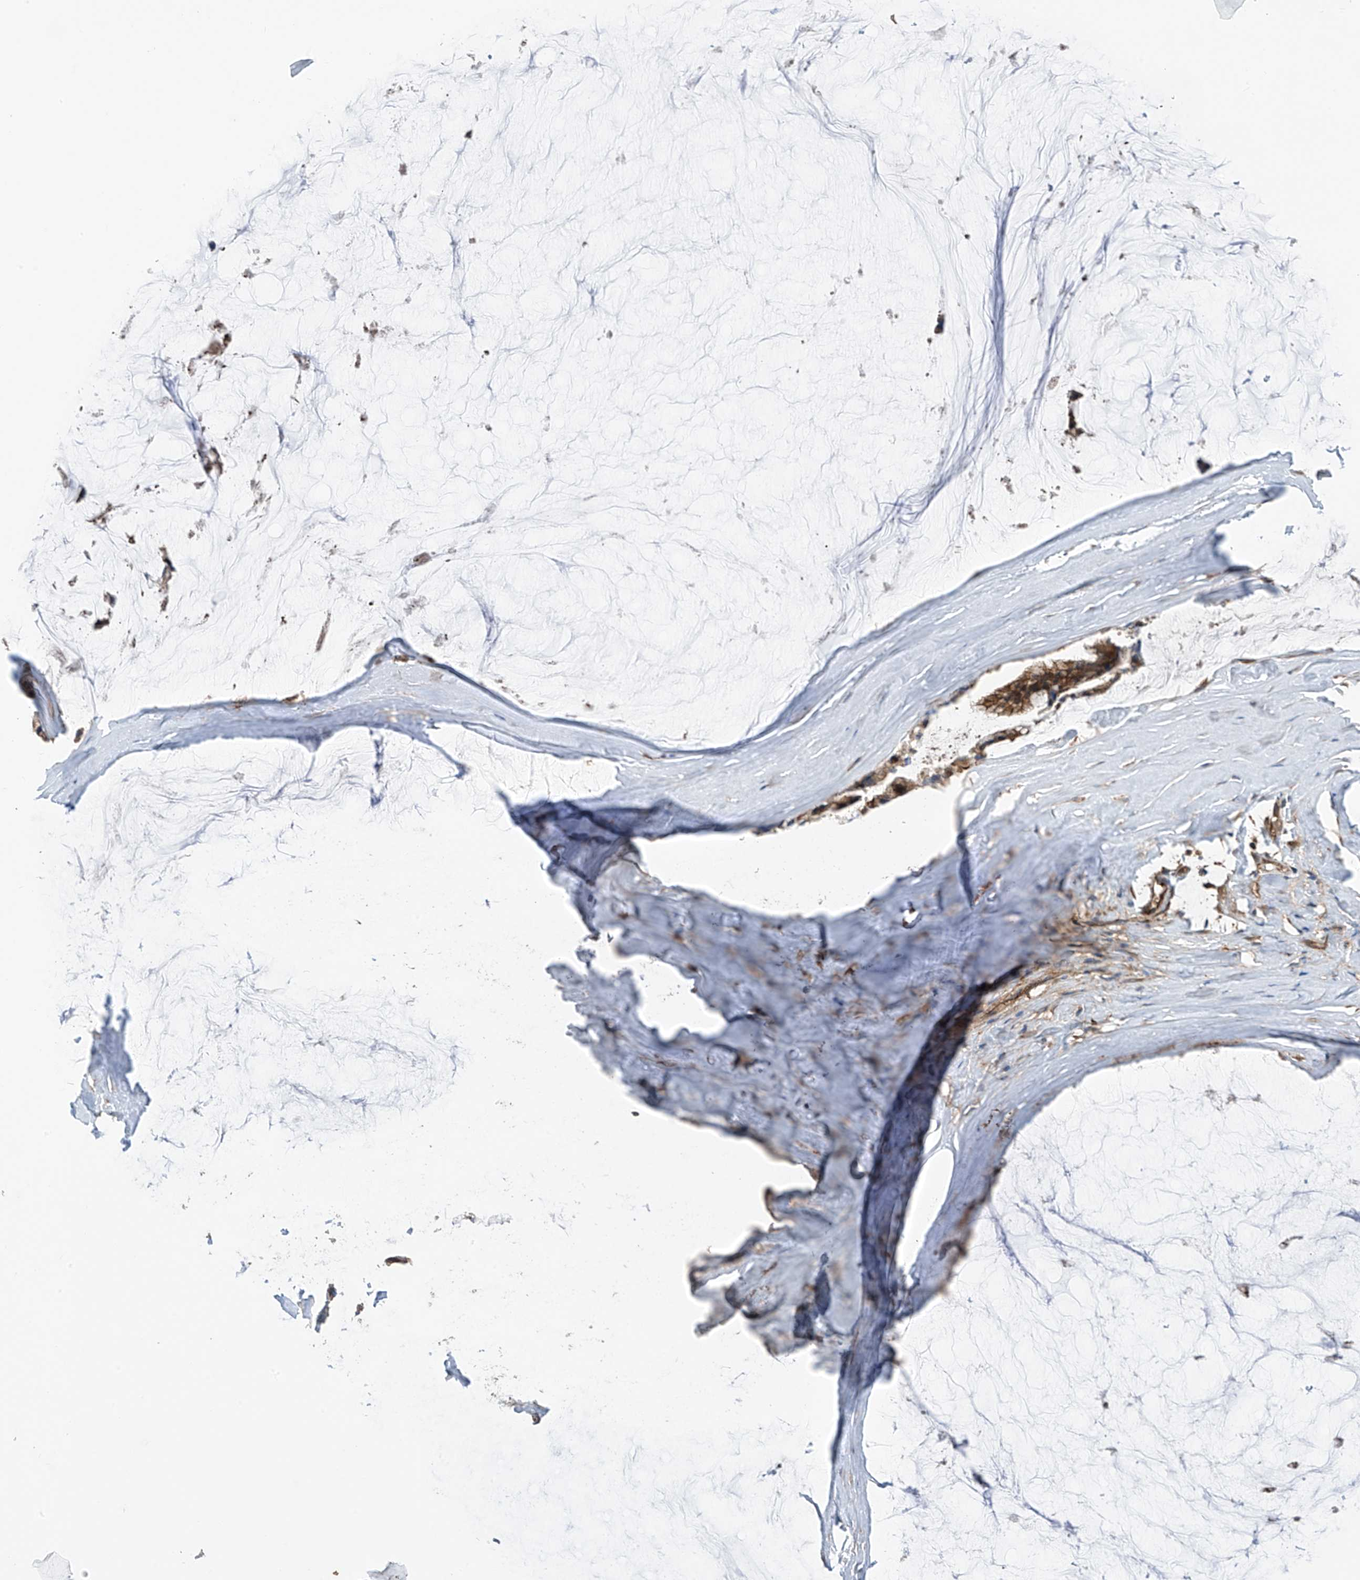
{"staining": {"intensity": "moderate", "quantity": ">75%", "location": "cytoplasmic/membranous"}, "tissue": "ovarian cancer", "cell_type": "Tumor cells", "image_type": "cancer", "snomed": [{"axis": "morphology", "description": "Cystadenocarcinoma, mucinous, NOS"}, {"axis": "topography", "description": "Ovary"}], "caption": "Immunohistochemistry image of ovarian cancer stained for a protein (brown), which displays medium levels of moderate cytoplasmic/membranous expression in approximately >75% of tumor cells.", "gene": "CHPF", "patient": {"sex": "female", "age": 39}}